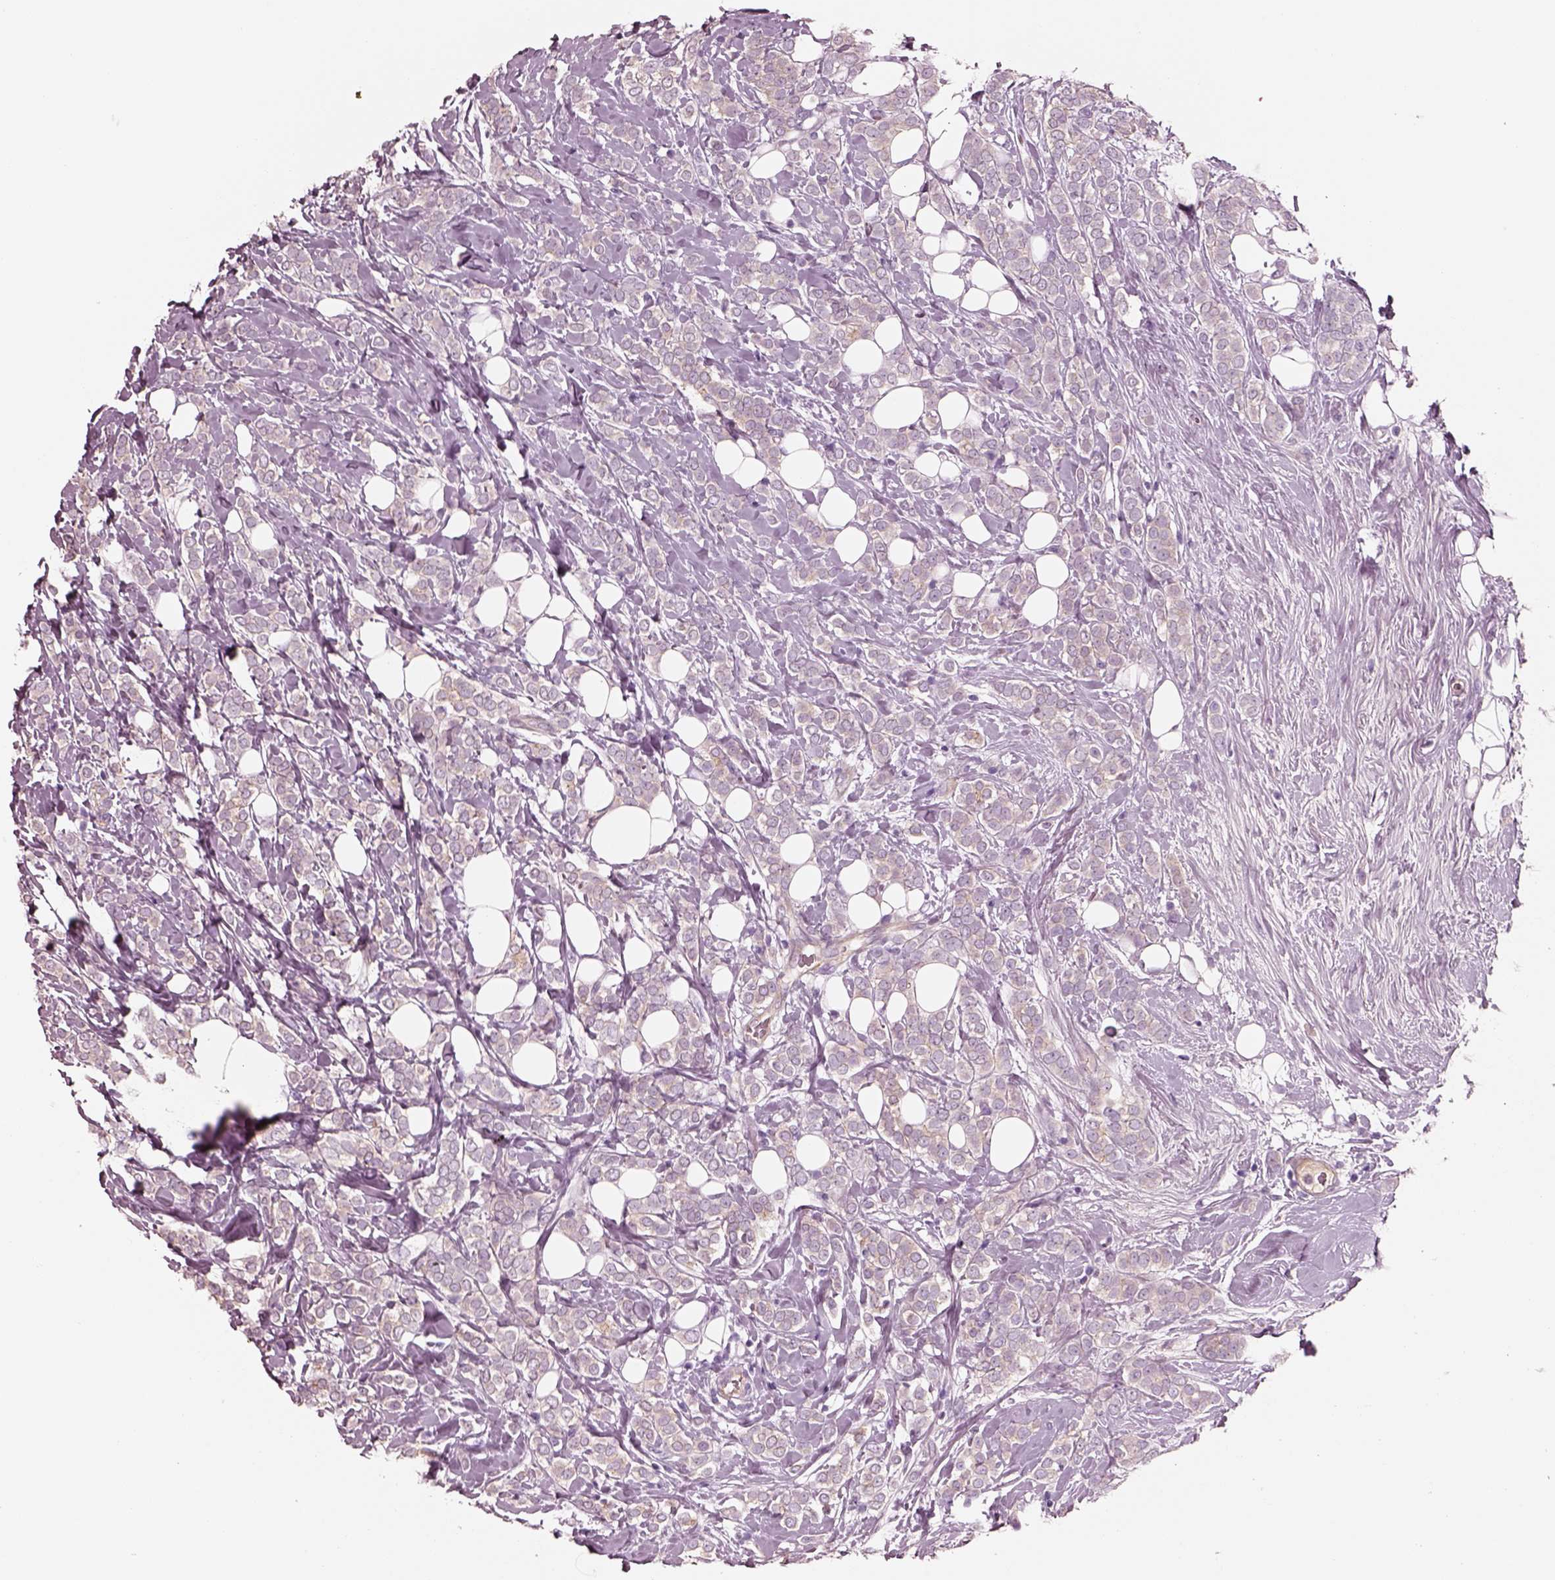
{"staining": {"intensity": "negative", "quantity": "none", "location": "none"}, "tissue": "breast cancer", "cell_type": "Tumor cells", "image_type": "cancer", "snomed": [{"axis": "morphology", "description": "Lobular carcinoma"}, {"axis": "topography", "description": "Breast"}], "caption": "A high-resolution image shows immunohistochemistry (IHC) staining of breast cancer, which exhibits no significant expression in tumor cells.", "gene": "IGLL1", "patient": {"sex": "female", "age": 49}}